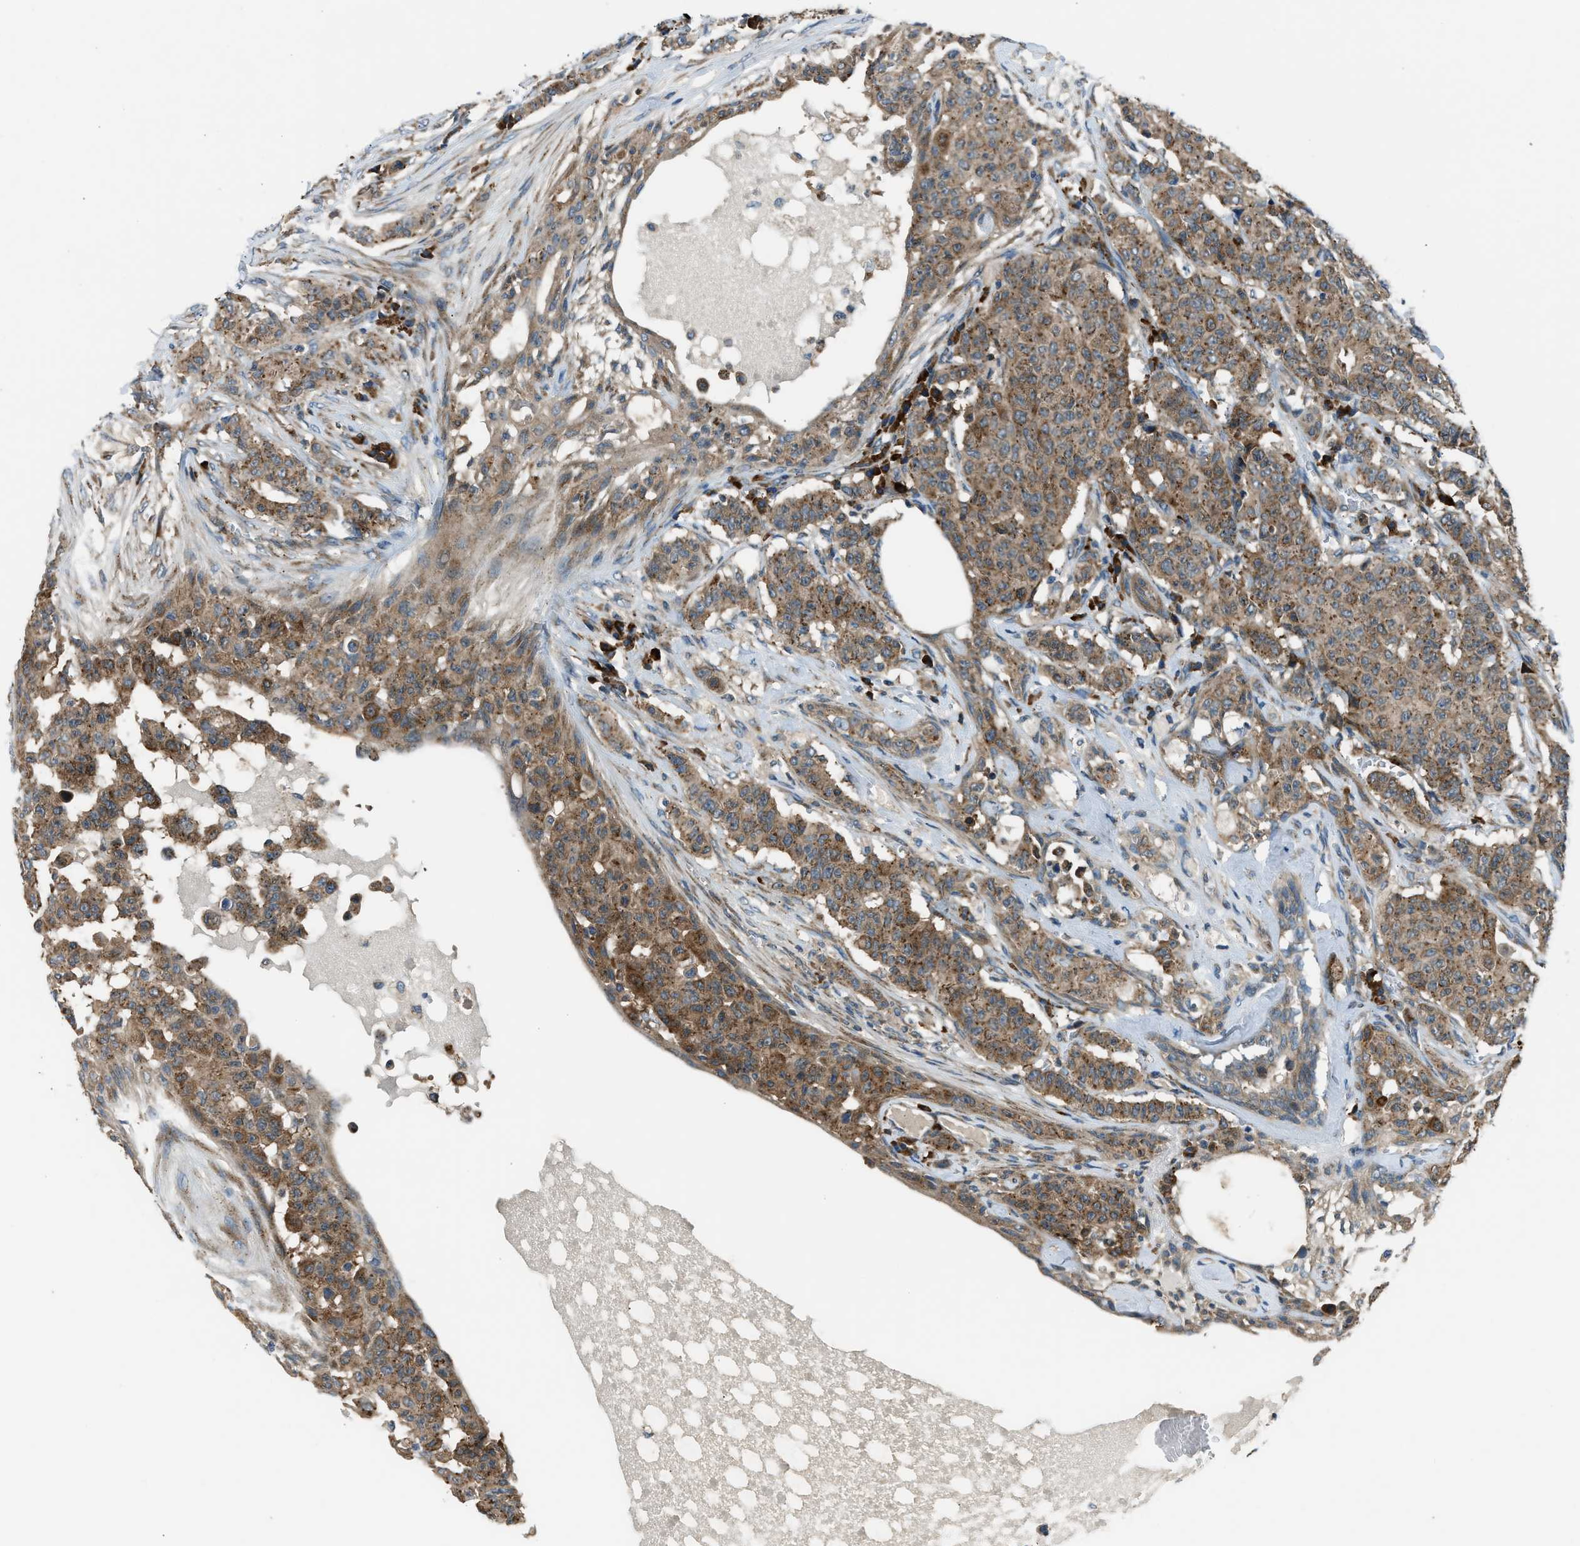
{"staining": {"intensity": "moderate", "quantity": ">75%", "location": "cytoplasmic/membranous"}, "tissue": "breast cancer", "cell_type": "Tumor cells", "image_type": "cancer", "snomed": [{"axis": "morphology", "description": "Normal tissue, NOS"}, {"axis": "morphology", "description": "Duct carcinoma"}, {"axis": "topography", "description": "Breast"}], "caption": "Human breast cancer stained with a protein marker shows moderate staining in tumor cells.", "gene": "EDARADD", "patient": {"sex": "female", "age": 40}}